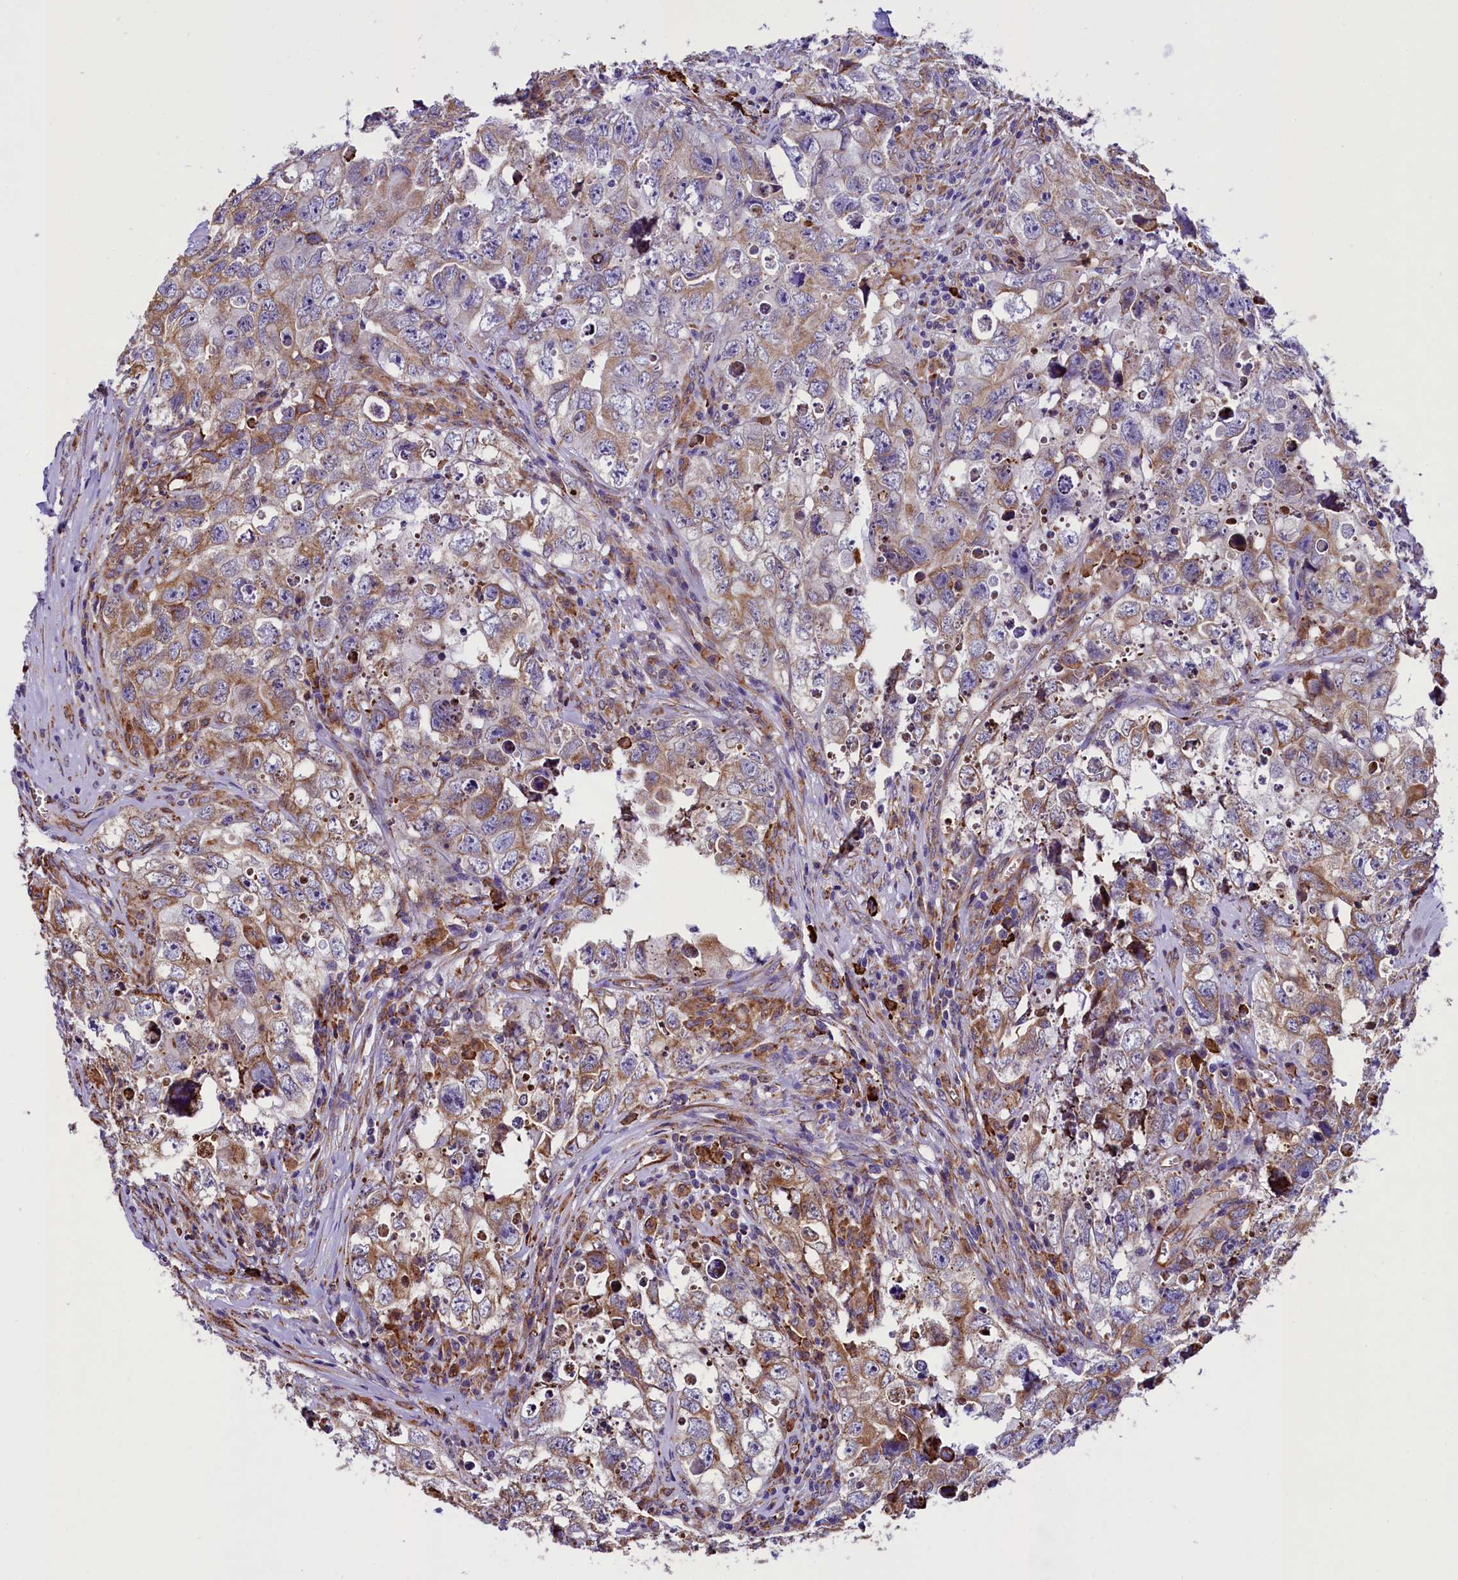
{"staining": {"intensity": "moderate", "quantity": "25%-75%", "location": "cytoplasmic/membranous"}, "tissue": "testis cancer", "cell_type": "Tumor cells", "image_type": "cancer", "snomed": [{"axis": "morphology", "description": "Seminoma, NOS"}, {"axis": "morphology", "description": "Carcinoma, Embryonal, NOS"}, {"axis": "topography", "description": "Testis"}], "caption": "A histopathology image showing moderate cytoplasmic/membranous expression in about 25%-75% of tumor cells in testis cancer (embryonal carcinoma), as visualized by brown immunohistochemical staining.", "gene": "CAPS2", "patient": {"sex": "male", "age": 43}}